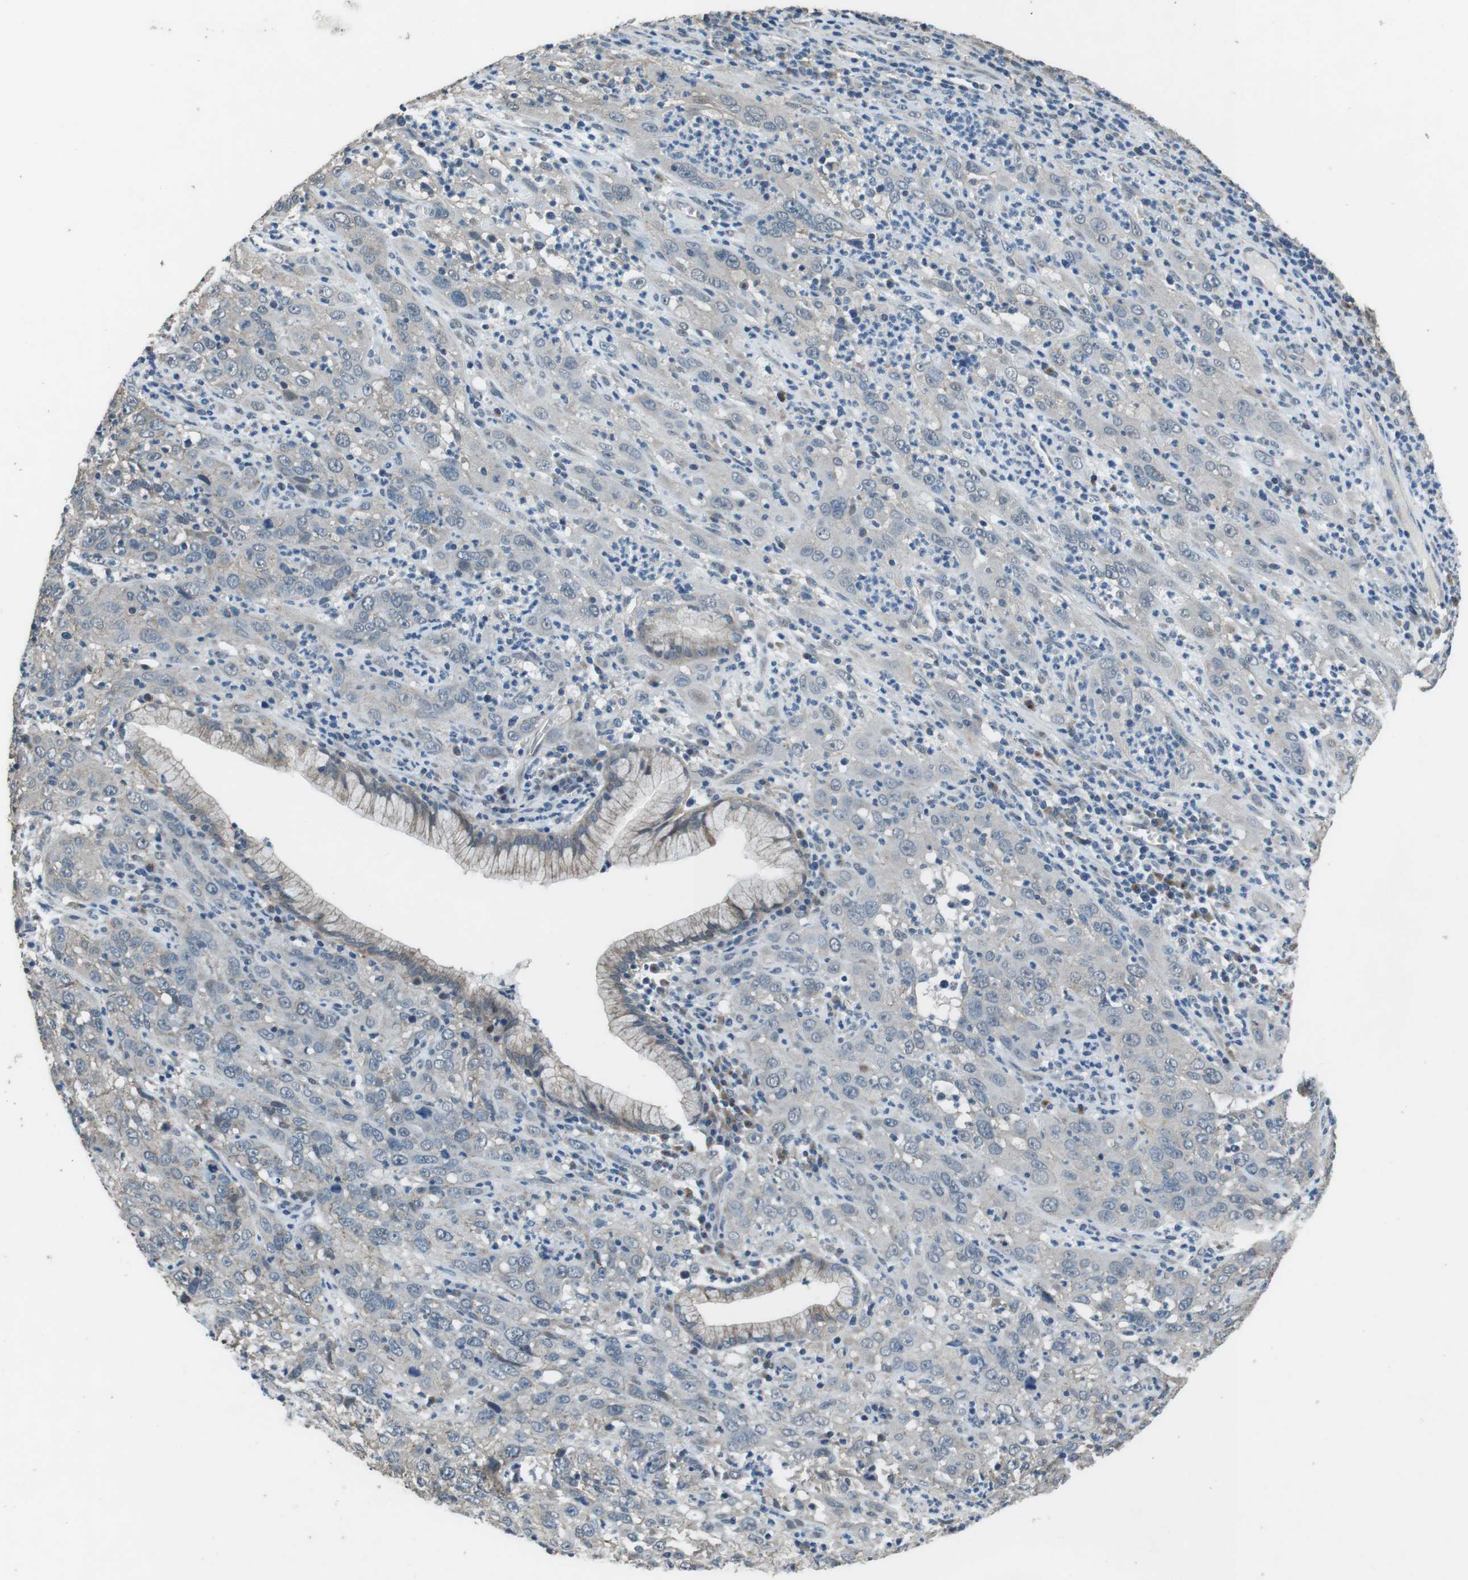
{"staining": {"intensity": "weak", "quantity": "<25%", "location": "cytoplasmic/membranous"}, "tissue": "cervical cancer", "cell_type": "Tumor cells", "image_type": "cancer", "snomed": [{"axis": "morphology", "description": "Squamous cell carcinoma, NOS"}, {"axis": "topography", "description": "Cervix"}], "caption": "High power microscopy photomicrograph of an IHC micrograph of cervical cancer, revealing no significant expression in tumor cells.", "gene": "CLDN7", "patient": {"sex": "female", "age": 32}}